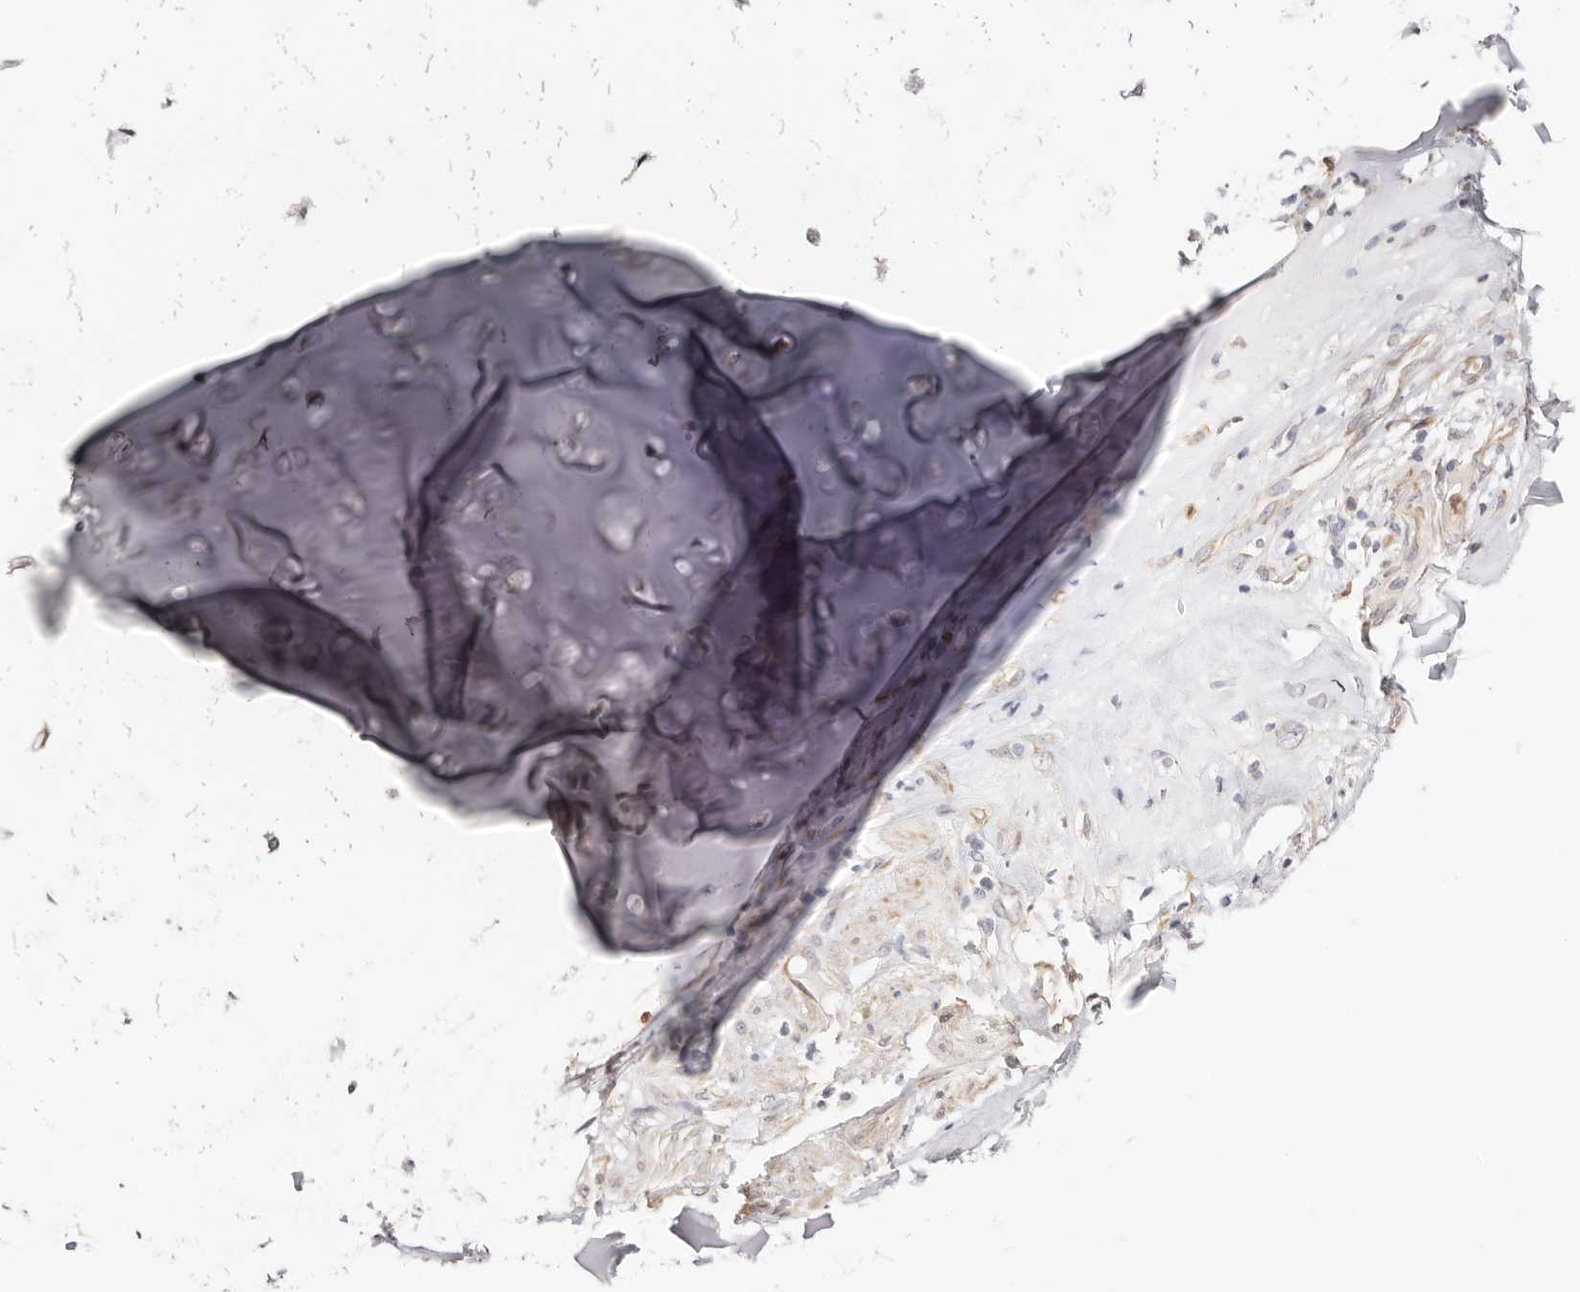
{"staining": {"intensity": "weak", "quantity": ">75%", "location": "cytoplasmic/membranous"}, "tissue": "adipose tissue", "cell_type": "Adipocytes", "image_type": "normal", "snomed": [{"axis": "morphology", "description": "Normal tissue, NOS"}, {"axis": "morphology", "description": "Basal cell carcinoma"}, {"axis": "topography", "description": "Cartilage tissue"}, {"axis": "topography", "description": "Nasopharynx"}, {"axis": "topography", "description": "Oral tissue"}], "caption": "An immunohistochemistry image of unremarkable tissue is shown. Protein staining in brown highlights weak cytoplasmic/membranous positivity in adipose tissue within adipocytes. The protein is stained brown, and the nuclei are stained in blue (DAB IHC with brightfield microscopy, high magnification).", "gene": "BCL2L15", "patient": {"sex": "female", "age": 77}}